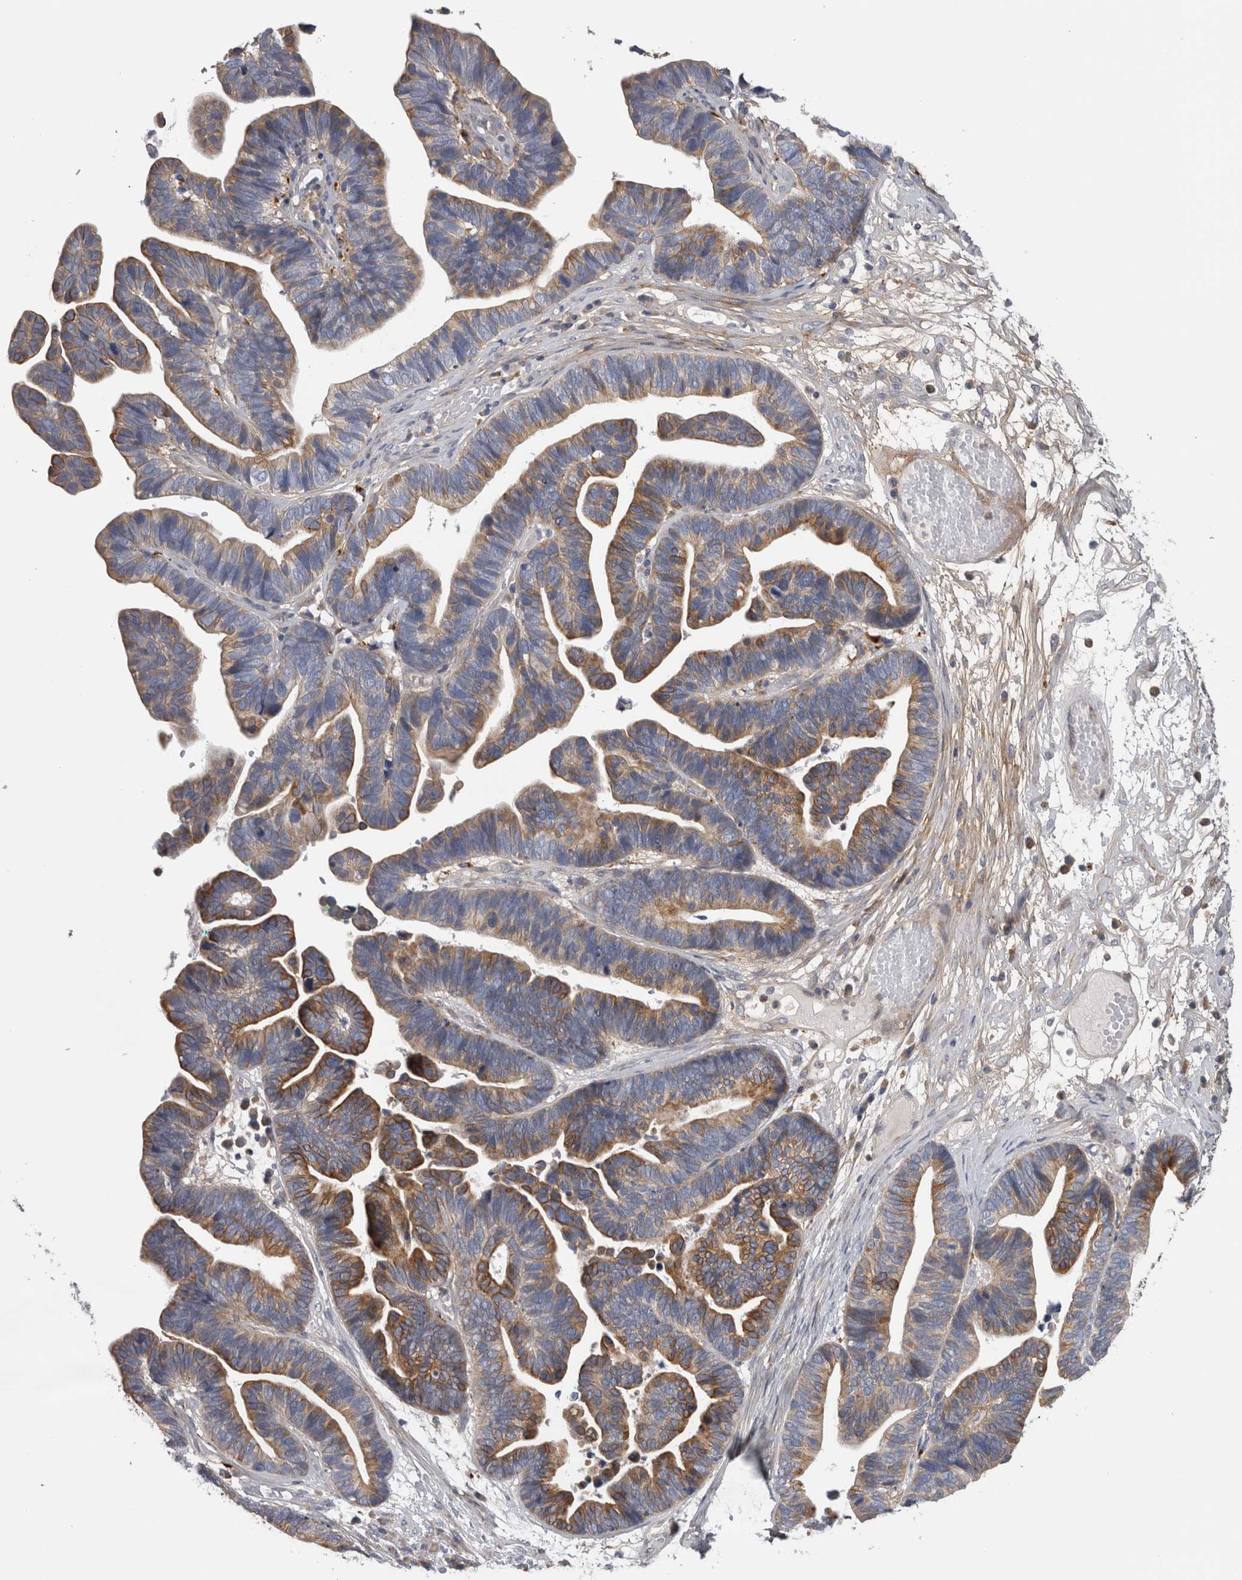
{"staining": {"intensity": "moderate", "quantity": ">75%", "location": "cytoplasmic/membranous"}, "tissue": "ovarian cancer", "cell_type": "Tumor cells", "image_type": "cancer", "snomed": [{"axis": "morphology", "description": "Cystadenocarcinoma, serous, NOS"}, {"axis": "topography", "description": "Ovary"}], "caption": "Protein analysis of serous cystadenocarcinoma (ovarian) tissue displays moderate cytoplasmic/membranous expression in about >75% of tumor cells.", "gene": "ATXN2", "patient": {"sex": "female", "age": 56}}